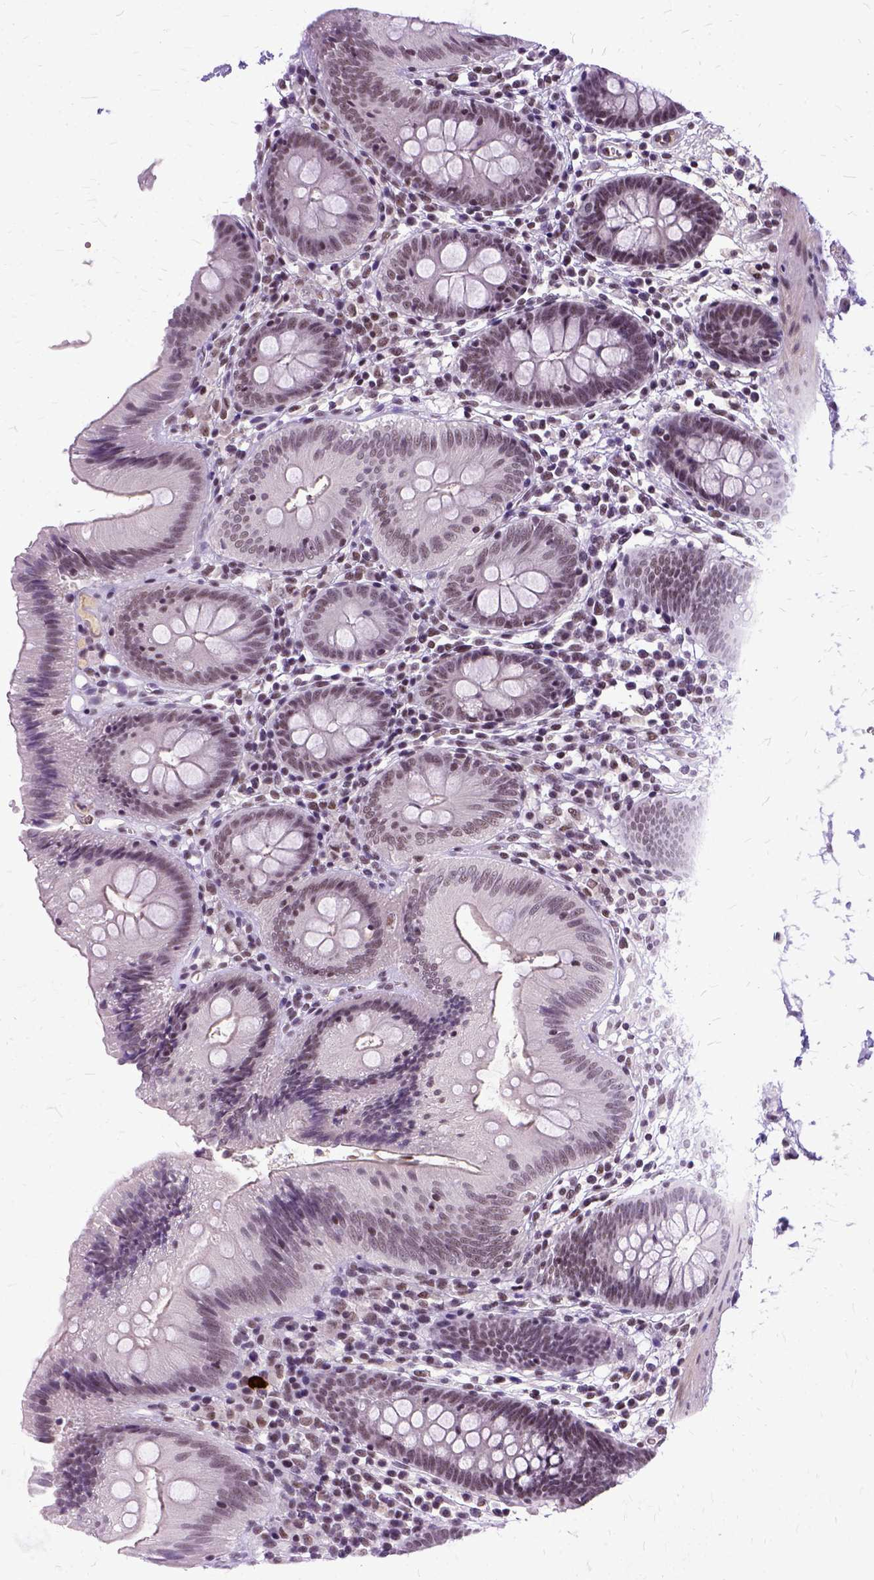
{"staining": {"intensity": "weak", "quantity": ">75%", "location": "nuclear"}, "tissue": "colon", "cell_type": "Endothelial cells", "image_type": "normal", "snomed": [{"axis": "morphology", "description": "Normal tissue, NOS"}, {"axis": "topography", "description": "Colon"}], "caption": "A high-resolution photomicrograph shows IHC staining of unremarkable colon, which reveals weak nuclear expression in about >75% of endothelial cells.", "gene": "SETD1A", "patient": {"sex": "male", "age": 70}}